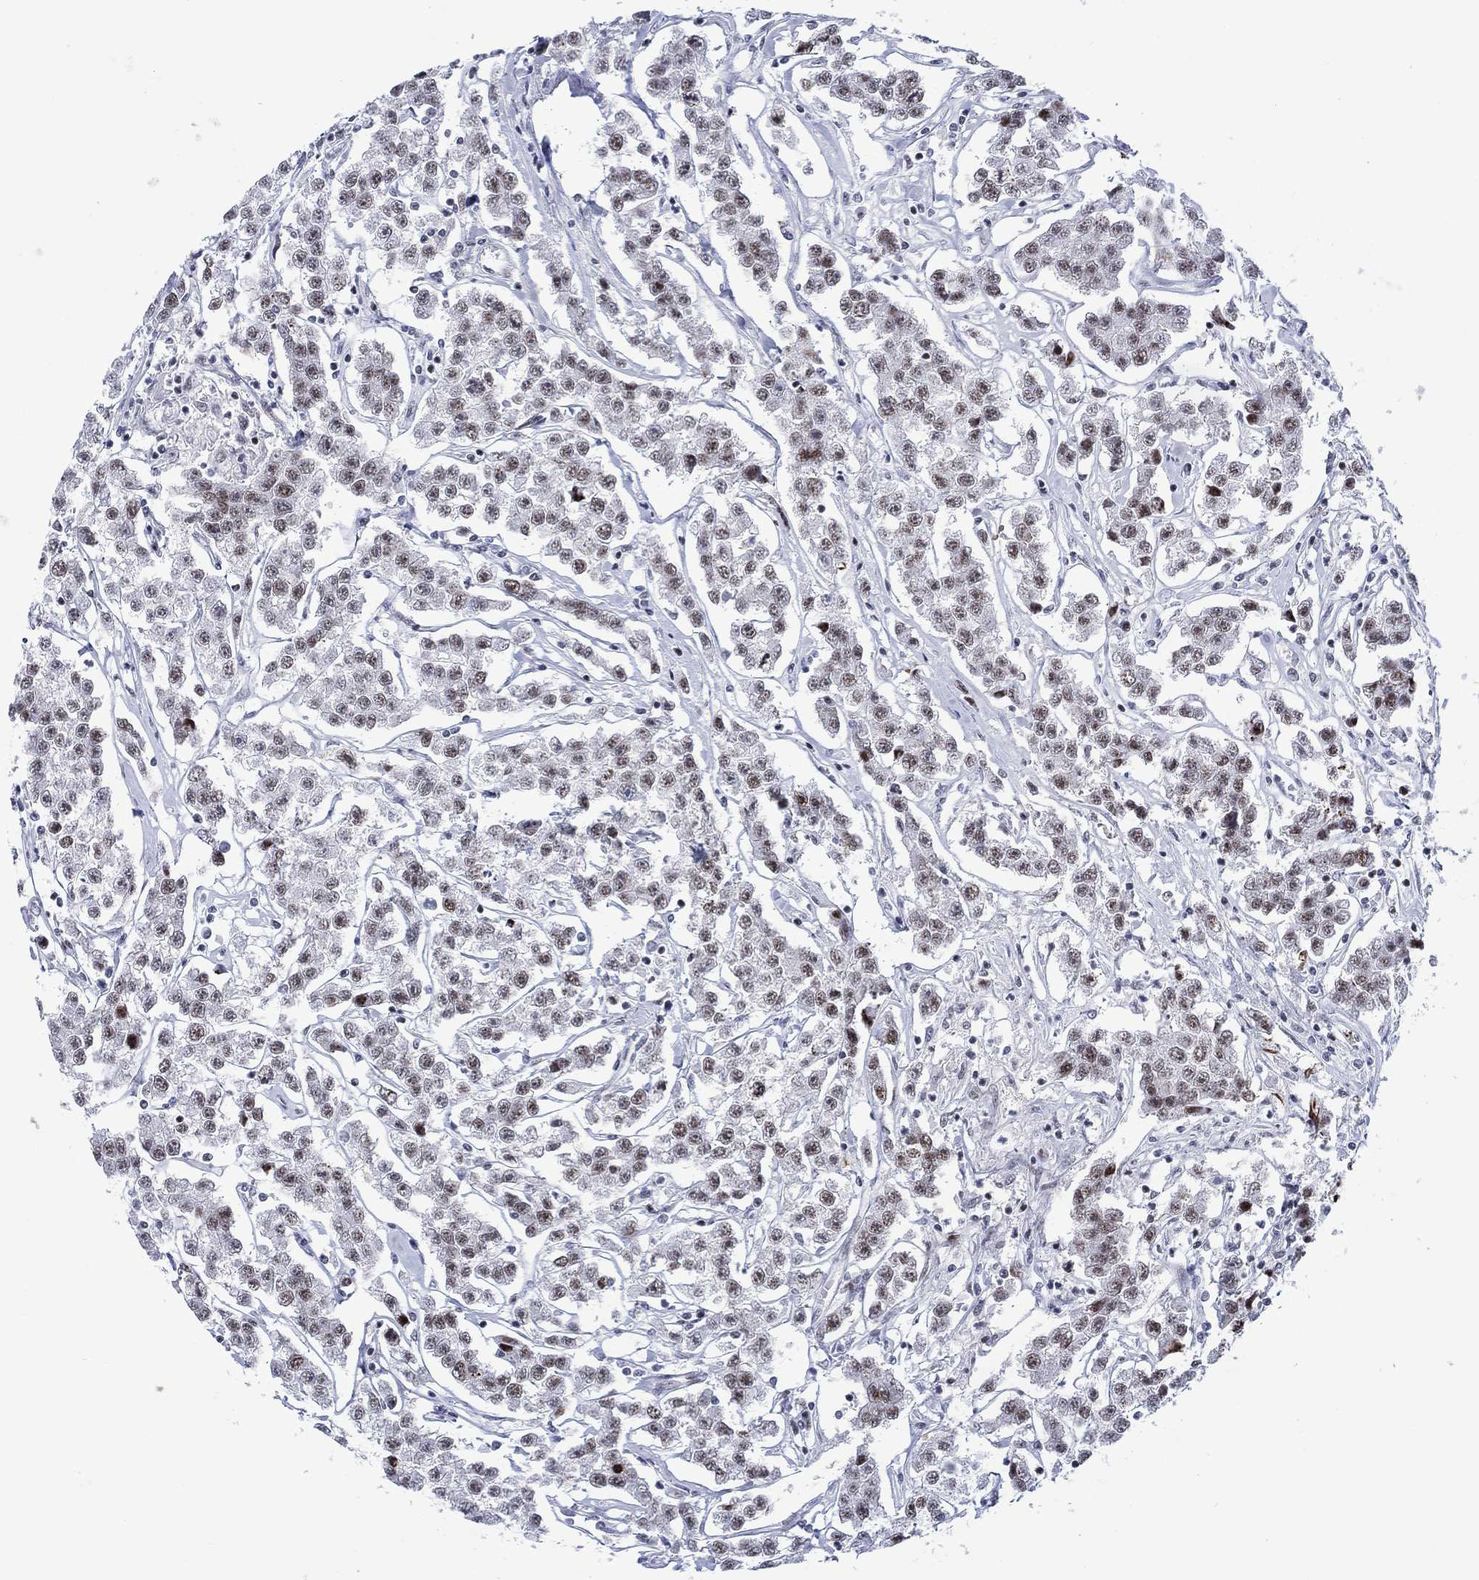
{"staining": {"intensity": "moderate", "quantity": ">75%", "location": "nuclear"}, "tissue": "testis cancer", "cell_type": "Tumor cells", "image_type": "cancer", "snomed": [{"axis": "morphology", "description": "Seminoma, NOS"}, {"axis": "topography", "description": "Testis"}], "caption": "Brown immunohistochemical staining in testis cancer (seminoma) reveals moderate nuclear positivity in approximately >75% of tumor cells.", "gene": "CDCA2", "patient": {"sex": "male", "age": 59}}